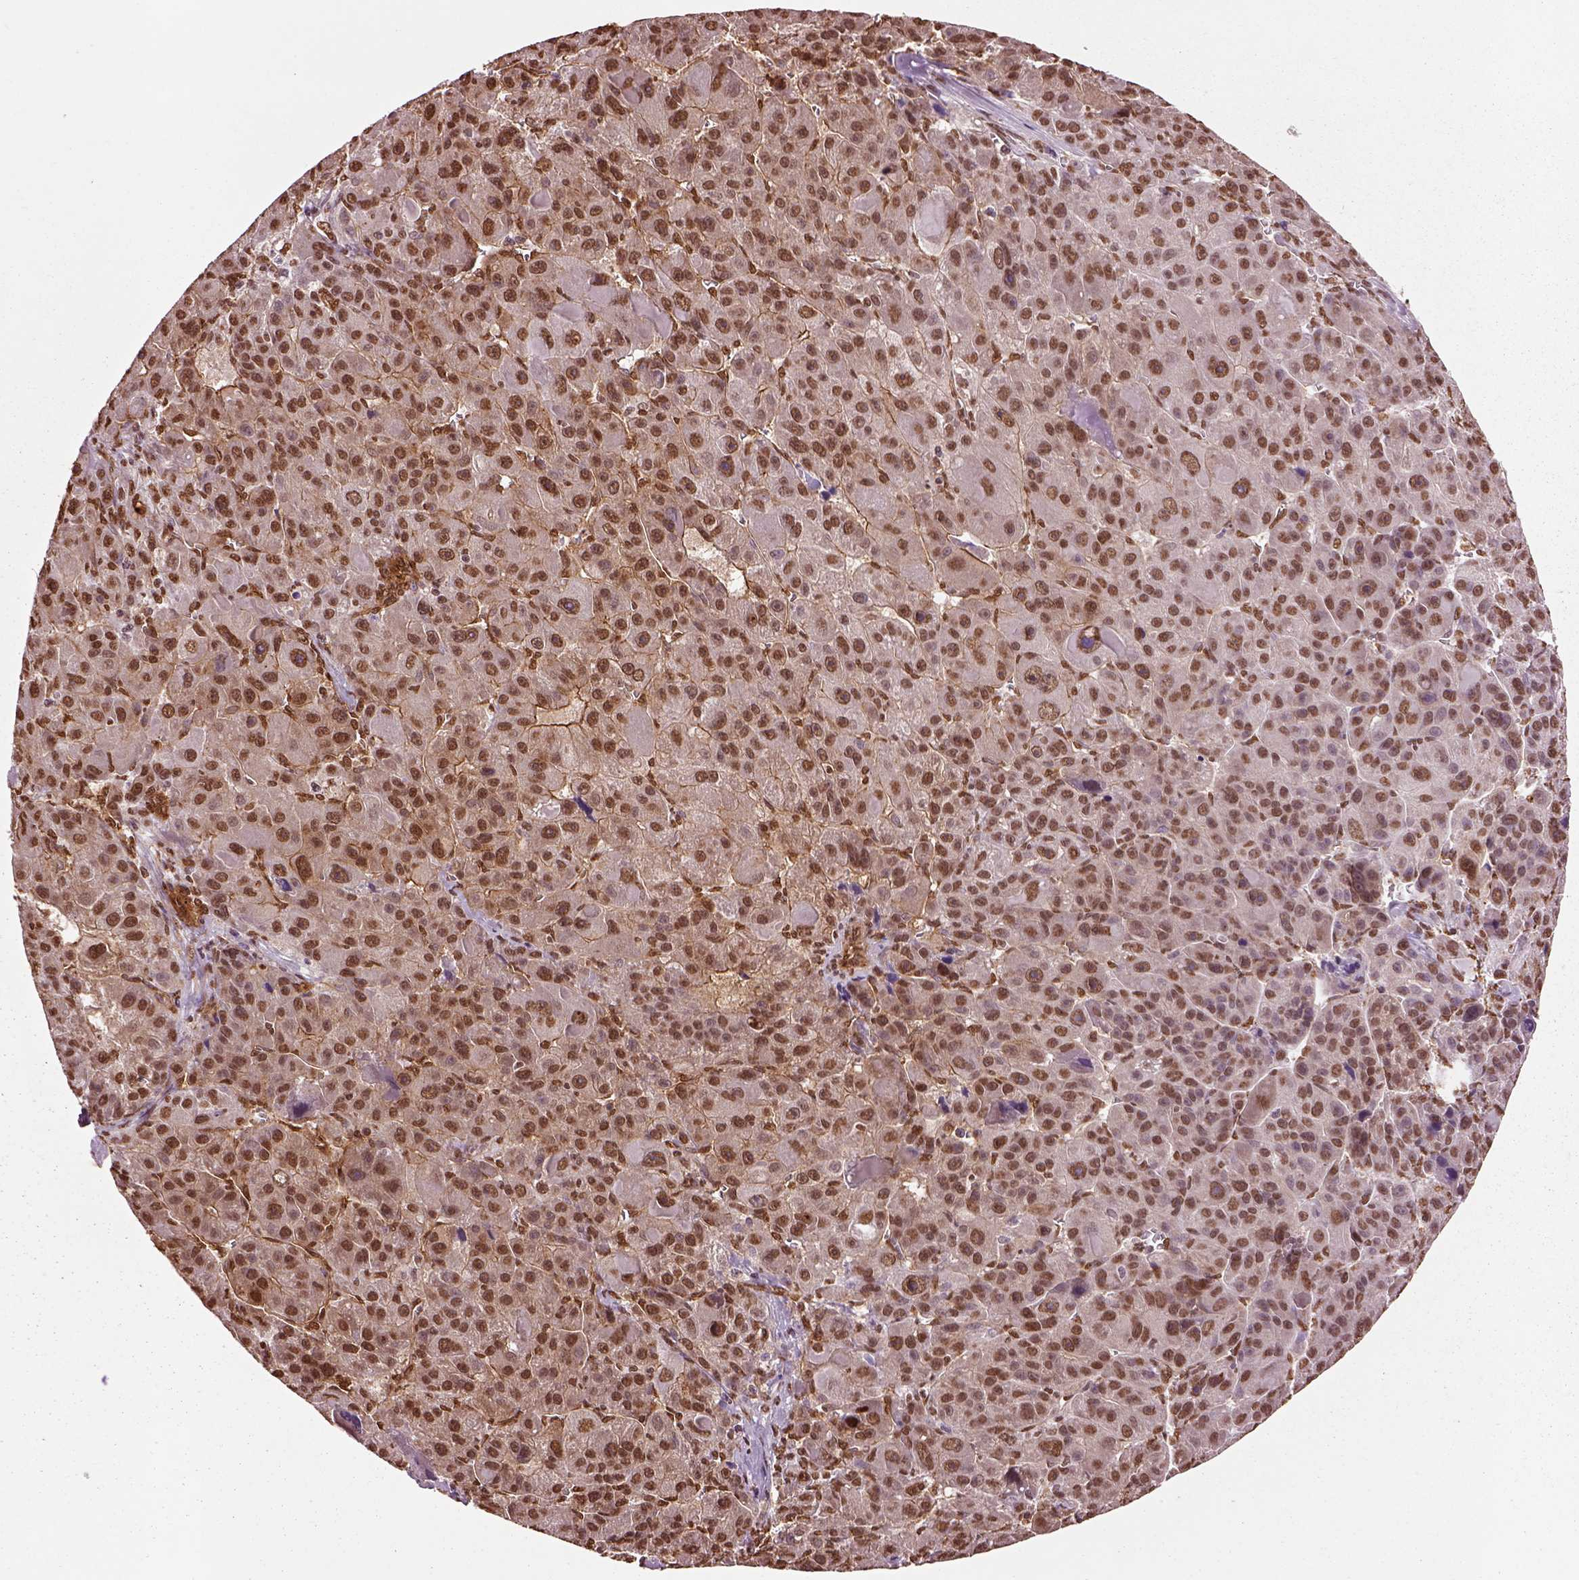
{"staining": {"intensity": "moderate", "quantity": ">75%", "location": "nuclear"}, "tissue": "liver cancer", "cell_type": "Tumor cells", "image_type": "cancer", "snomed": [{"axis": "morphology", "description": "Carcinoma, Hepatocellular, NOS"}, {"axis": "topography", "description": "Liver"}], "caption": "Immunohistochemical staining of human liver hepatocellular carcinoma shows medium levels of moderate nuclear positivity in approximately >75% of tumor cells.", "gene": "DDX3X", "patient": {"sex": "male", "age": 76}}